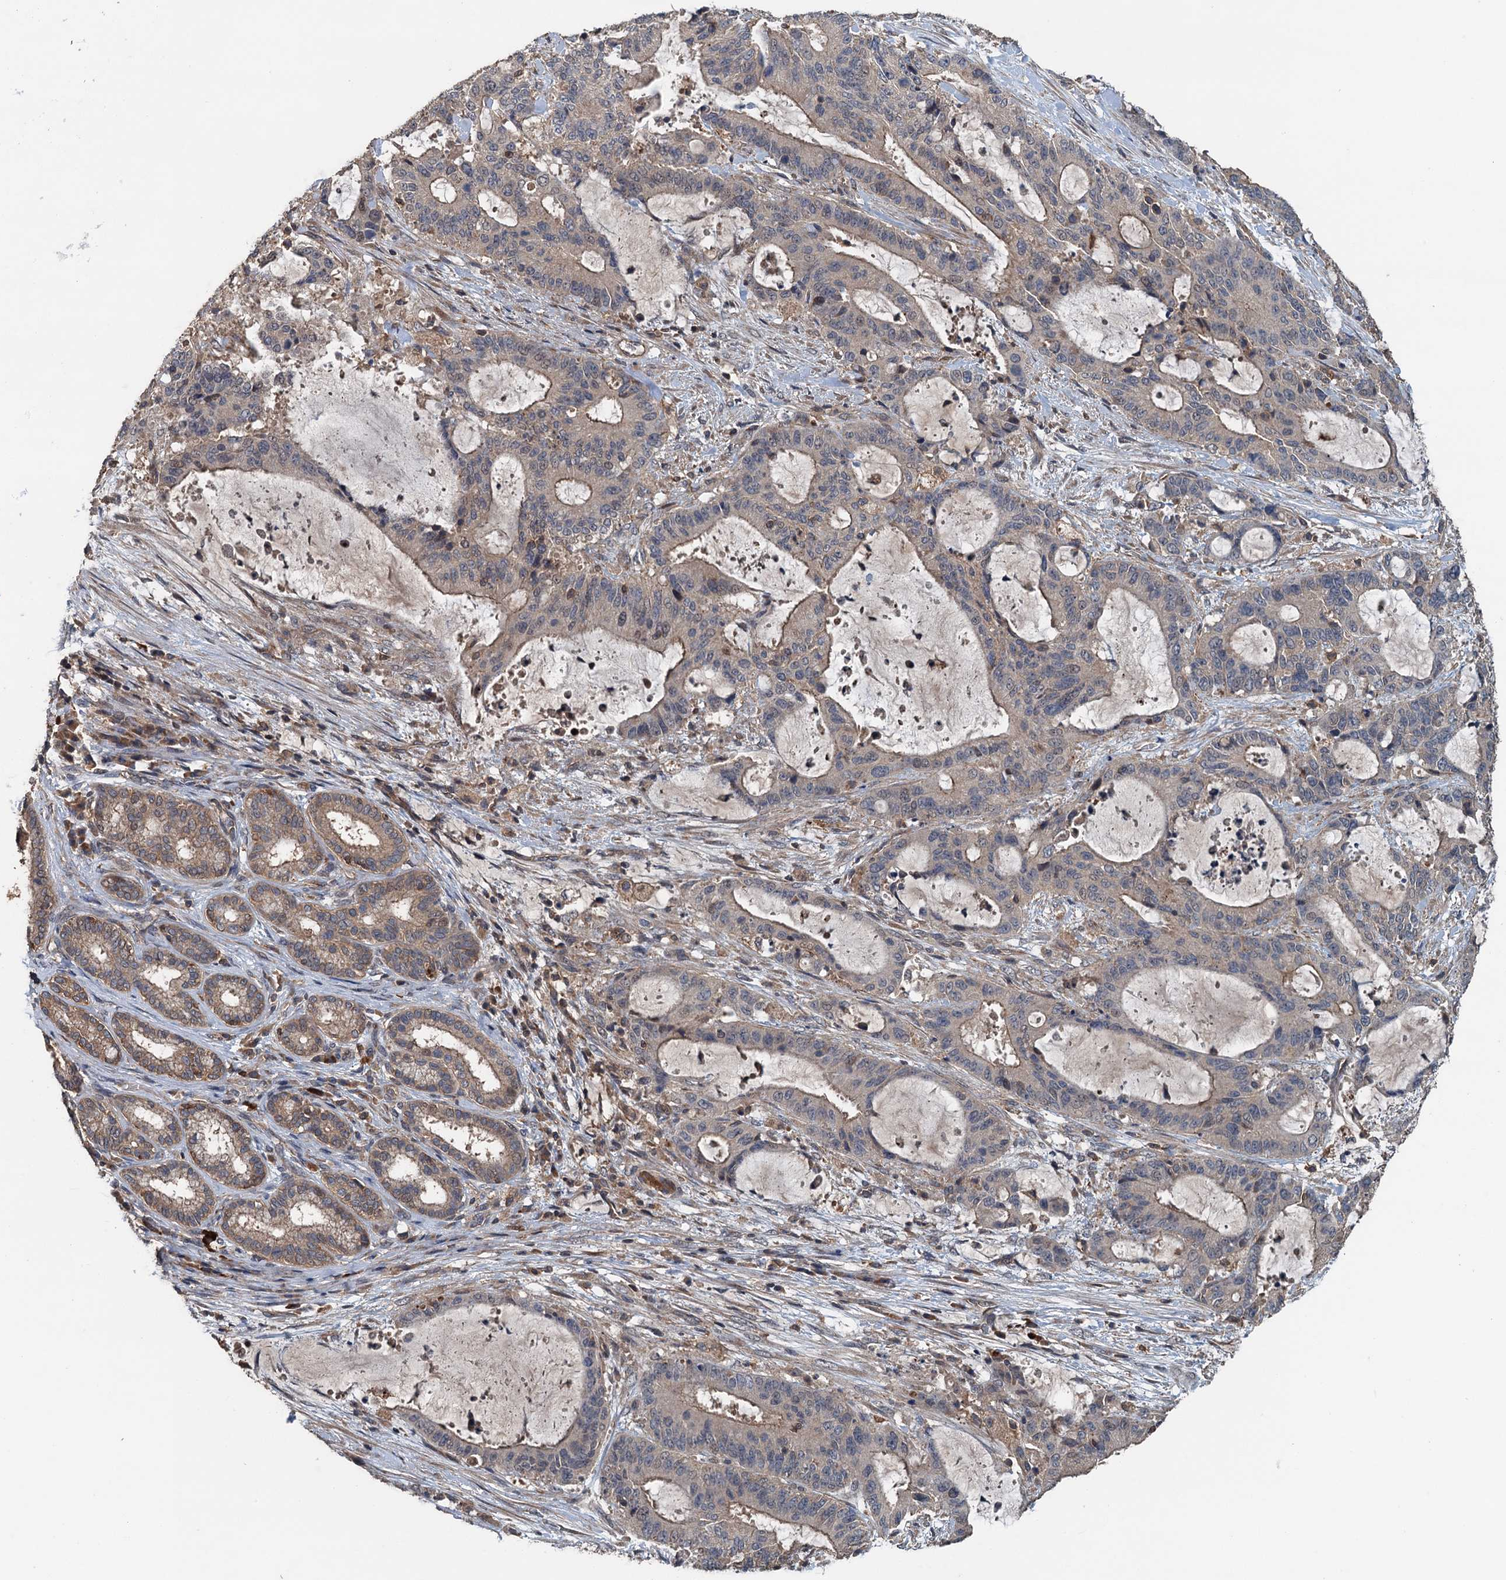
{"staining": {"intensity": "negative", "quantity": "none", "location": "none"}, "tissue": "liver cancer", "cell_type": "Tumor cells", "image_type": "cancer", "snomed": [{"axis": "morphology", "description": "Normal tissue, NOS"}, {"axis": "morphology", "description": "Cholangiocarcinoma"}, {"axis": "topography", "description": "Liver"}, {"axis": "topography", "description": "Peripheral nerve tissue"}], "caption": "High power microscopy image of an IHC image of liver cancer (cholangiocarcinoma), revealing no significant expression in tumor cells.", "gene": "BORCS5", "patient": {"sex": "female", "age": 73}}